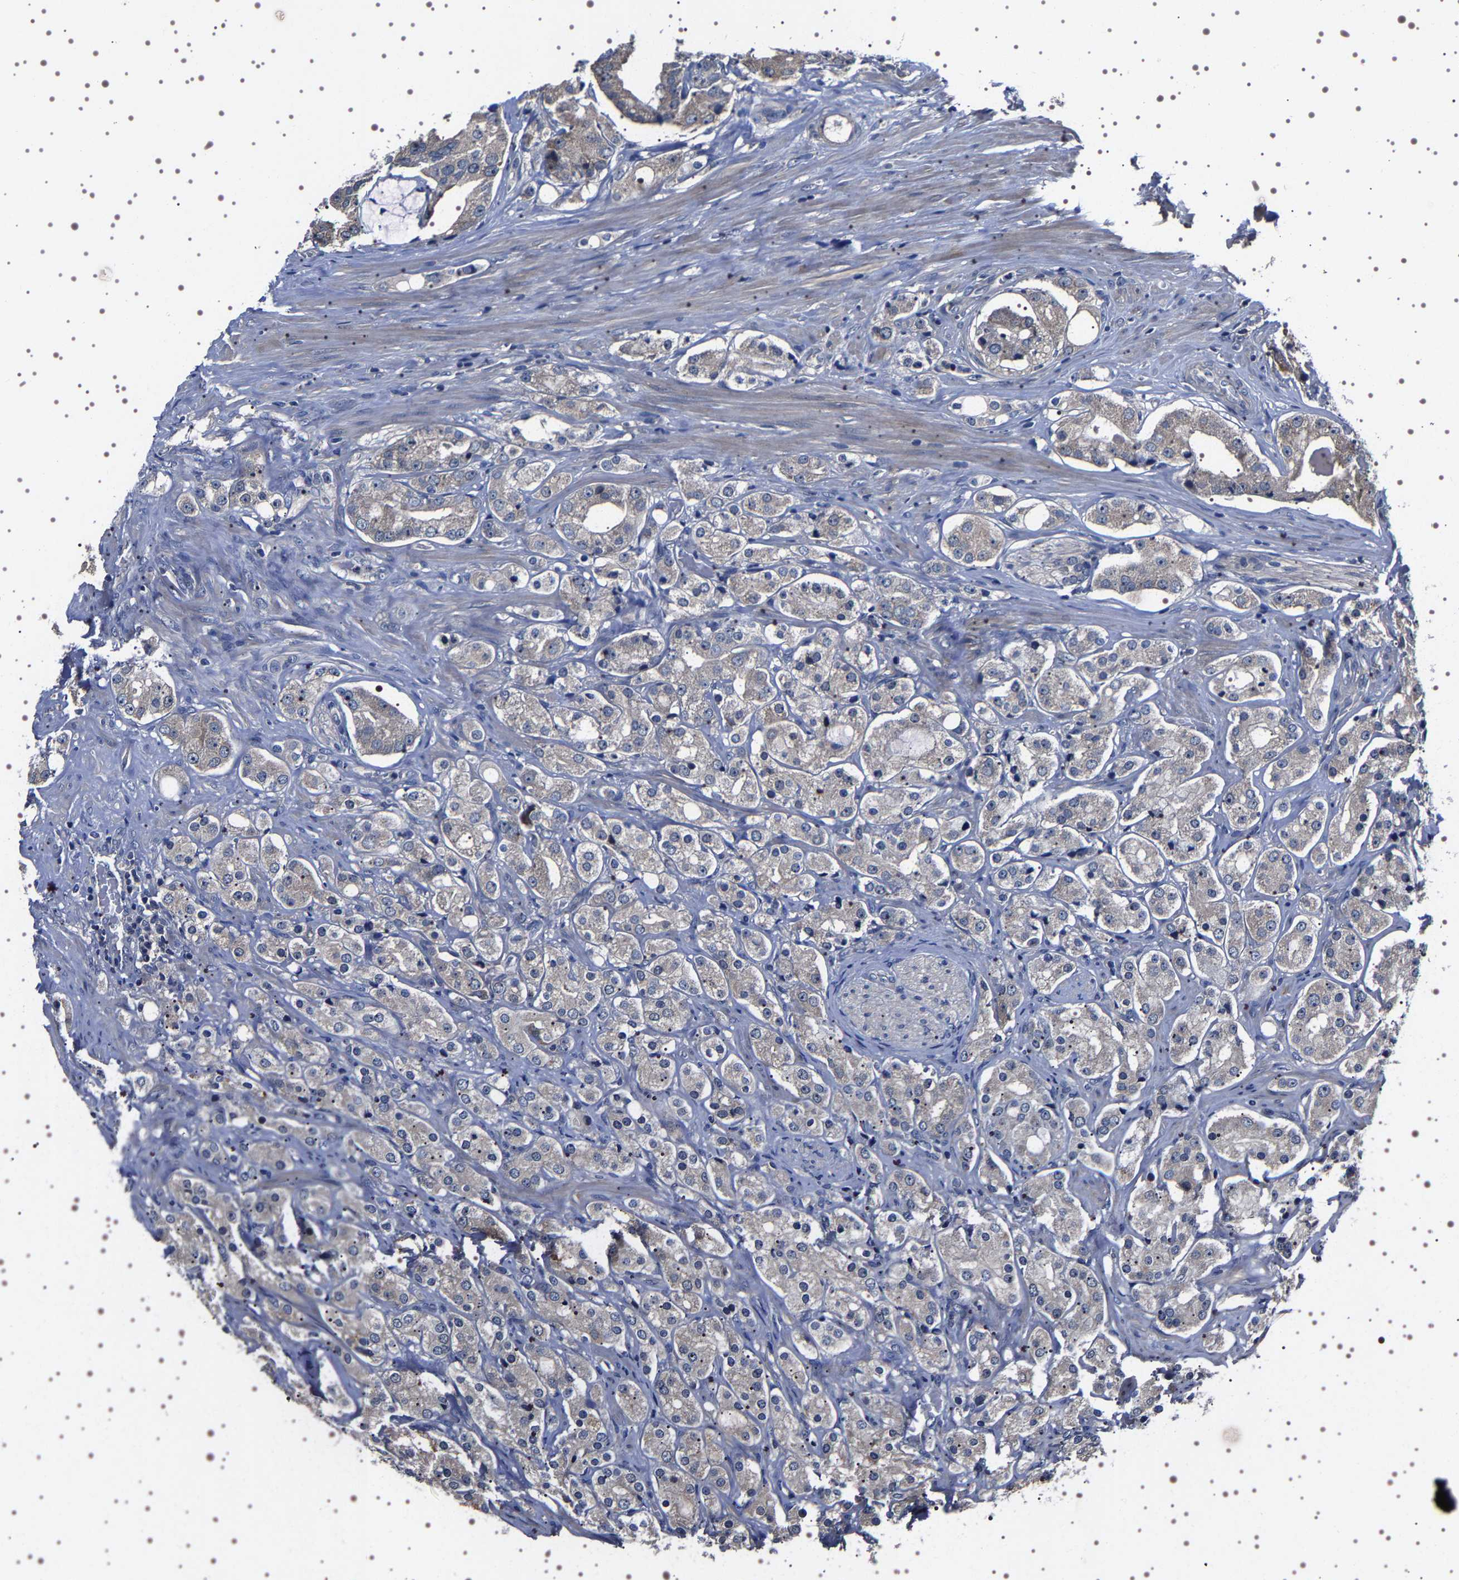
{"staining": {"intensity": "weak", "quantity": "<25%", "location": "cytoplasmic/membranous"}, "tissue": "prostate cancer", "cell_type": "Tumor cells", "image_type": "cancer", "snomed": [{"axis": "morphology", "description": "Adenocarcinoma, High grade"}, {"axis": "topography", "description": "Prostate"}], "caption": "High magnification brightfield microscopy of high-grade adenocarcinoma (prostate) stained with DAB (3,3'-diaminobenzidine) (brown) and counterstained with hematoxylin (blue): tumor cells show no significant expression.", "gene": "TARBP1", "patient": {"sex": "male", "age": 68}}